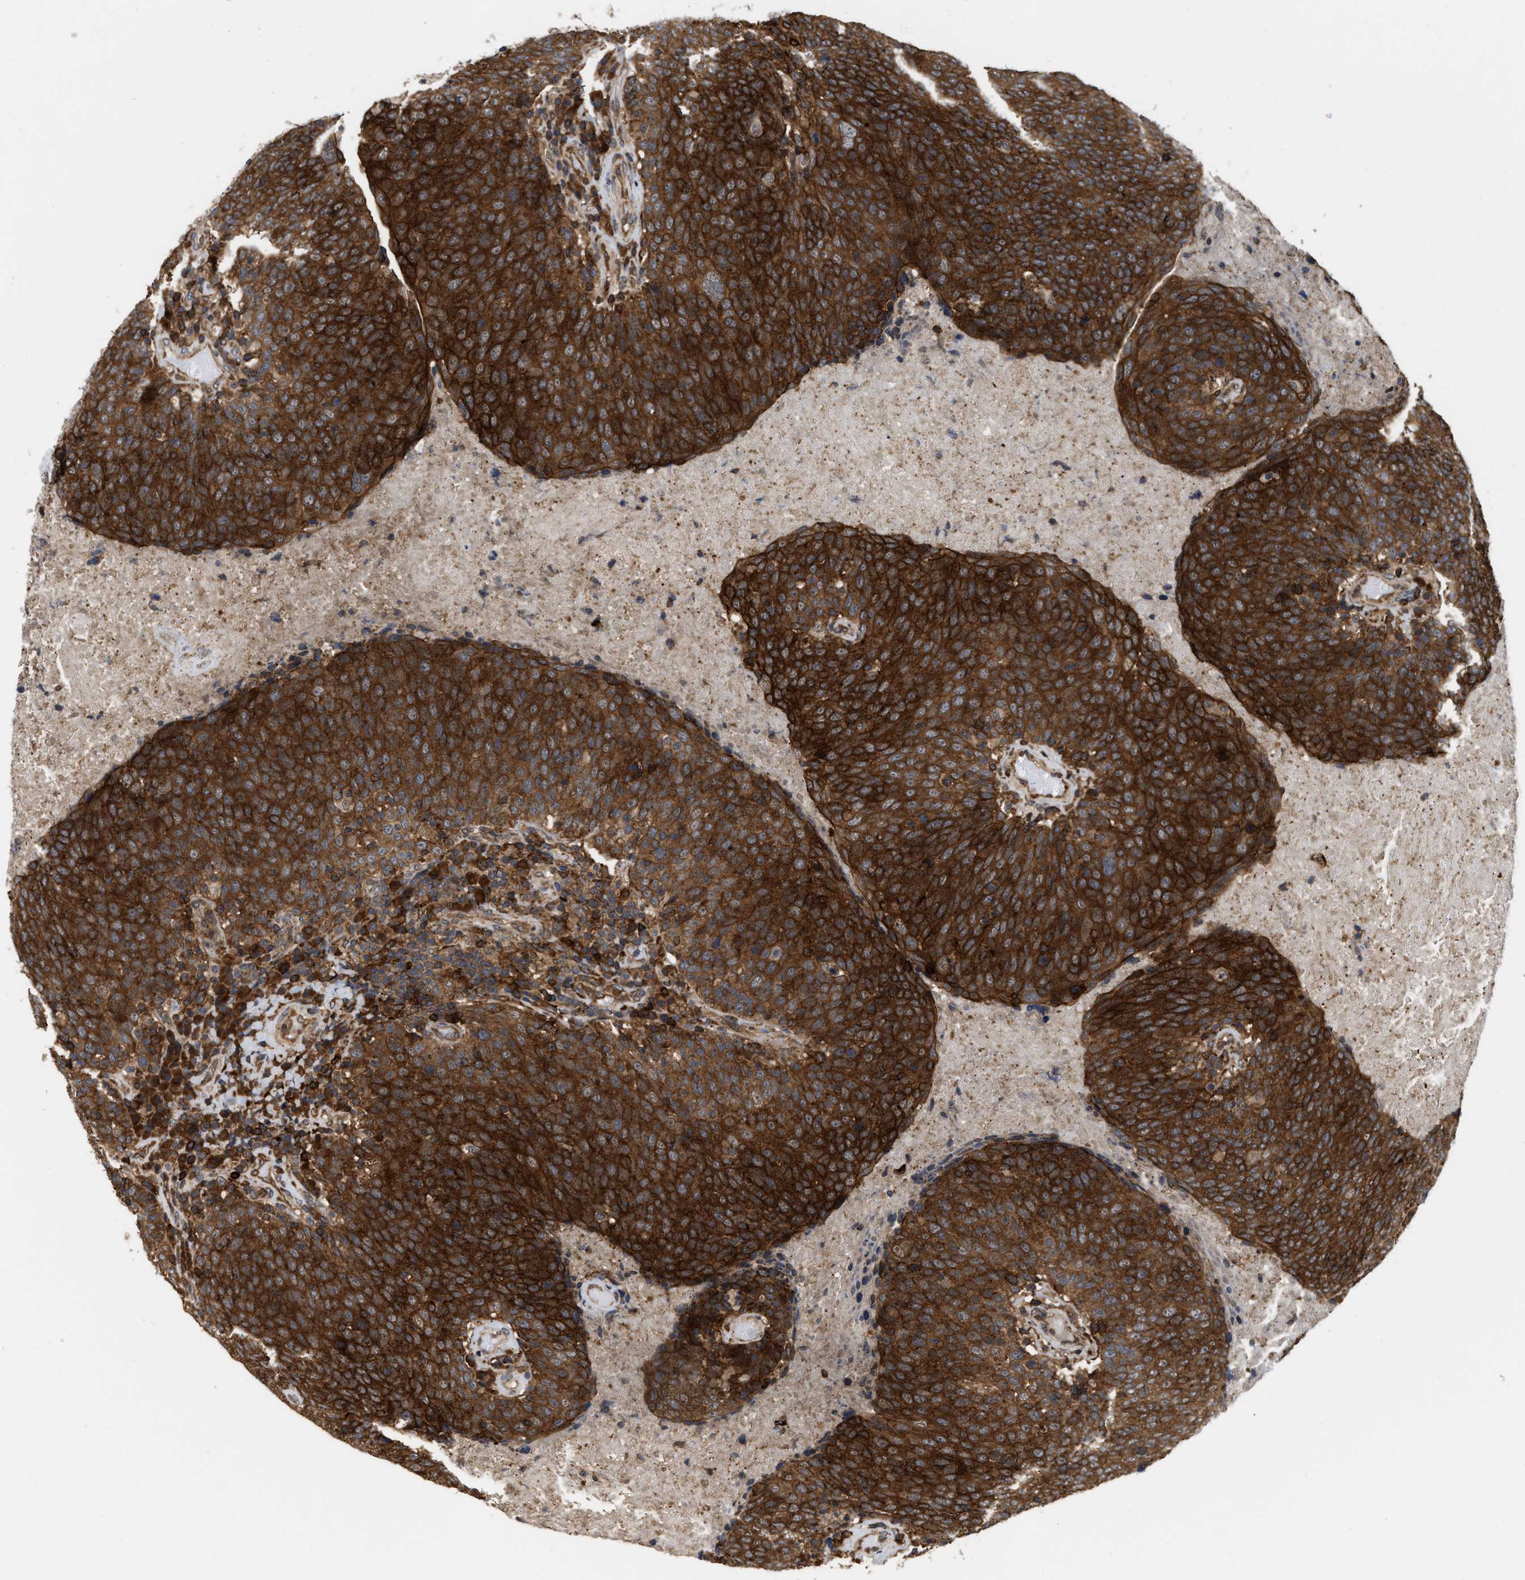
{"staining": {"intensity": "strong", "quantity": ">75%", "location": "cytoplasmic/membranous"}, "tissue": "head and neck cancer", "cell_type": "Tumor cells", "image_type": "cancer", "snomed": [{"axis": "morphology", "description": "Squamous cell carcinoma, NOS"}, {"axis": "morphology", "description": "Squamous cell carcinoma, metastatic, NOS"}, {"axis": "topography", "description": "Lymph node"}, {"axis": "topography", "description": "Head-Neck"}], "caption": "IHC histopathology image of neoplastic tissue: human squamous cell carcinoma (head and neck) stained using immunohistochemistry displays high levels of strong protein expression localized specifically in the cytoplasmic/membranous of tumor cells, appearing as a cytoplasmic/membranous brown color.", "gene": "IQCE", "patient": {"sex": "male", "age": 62}}